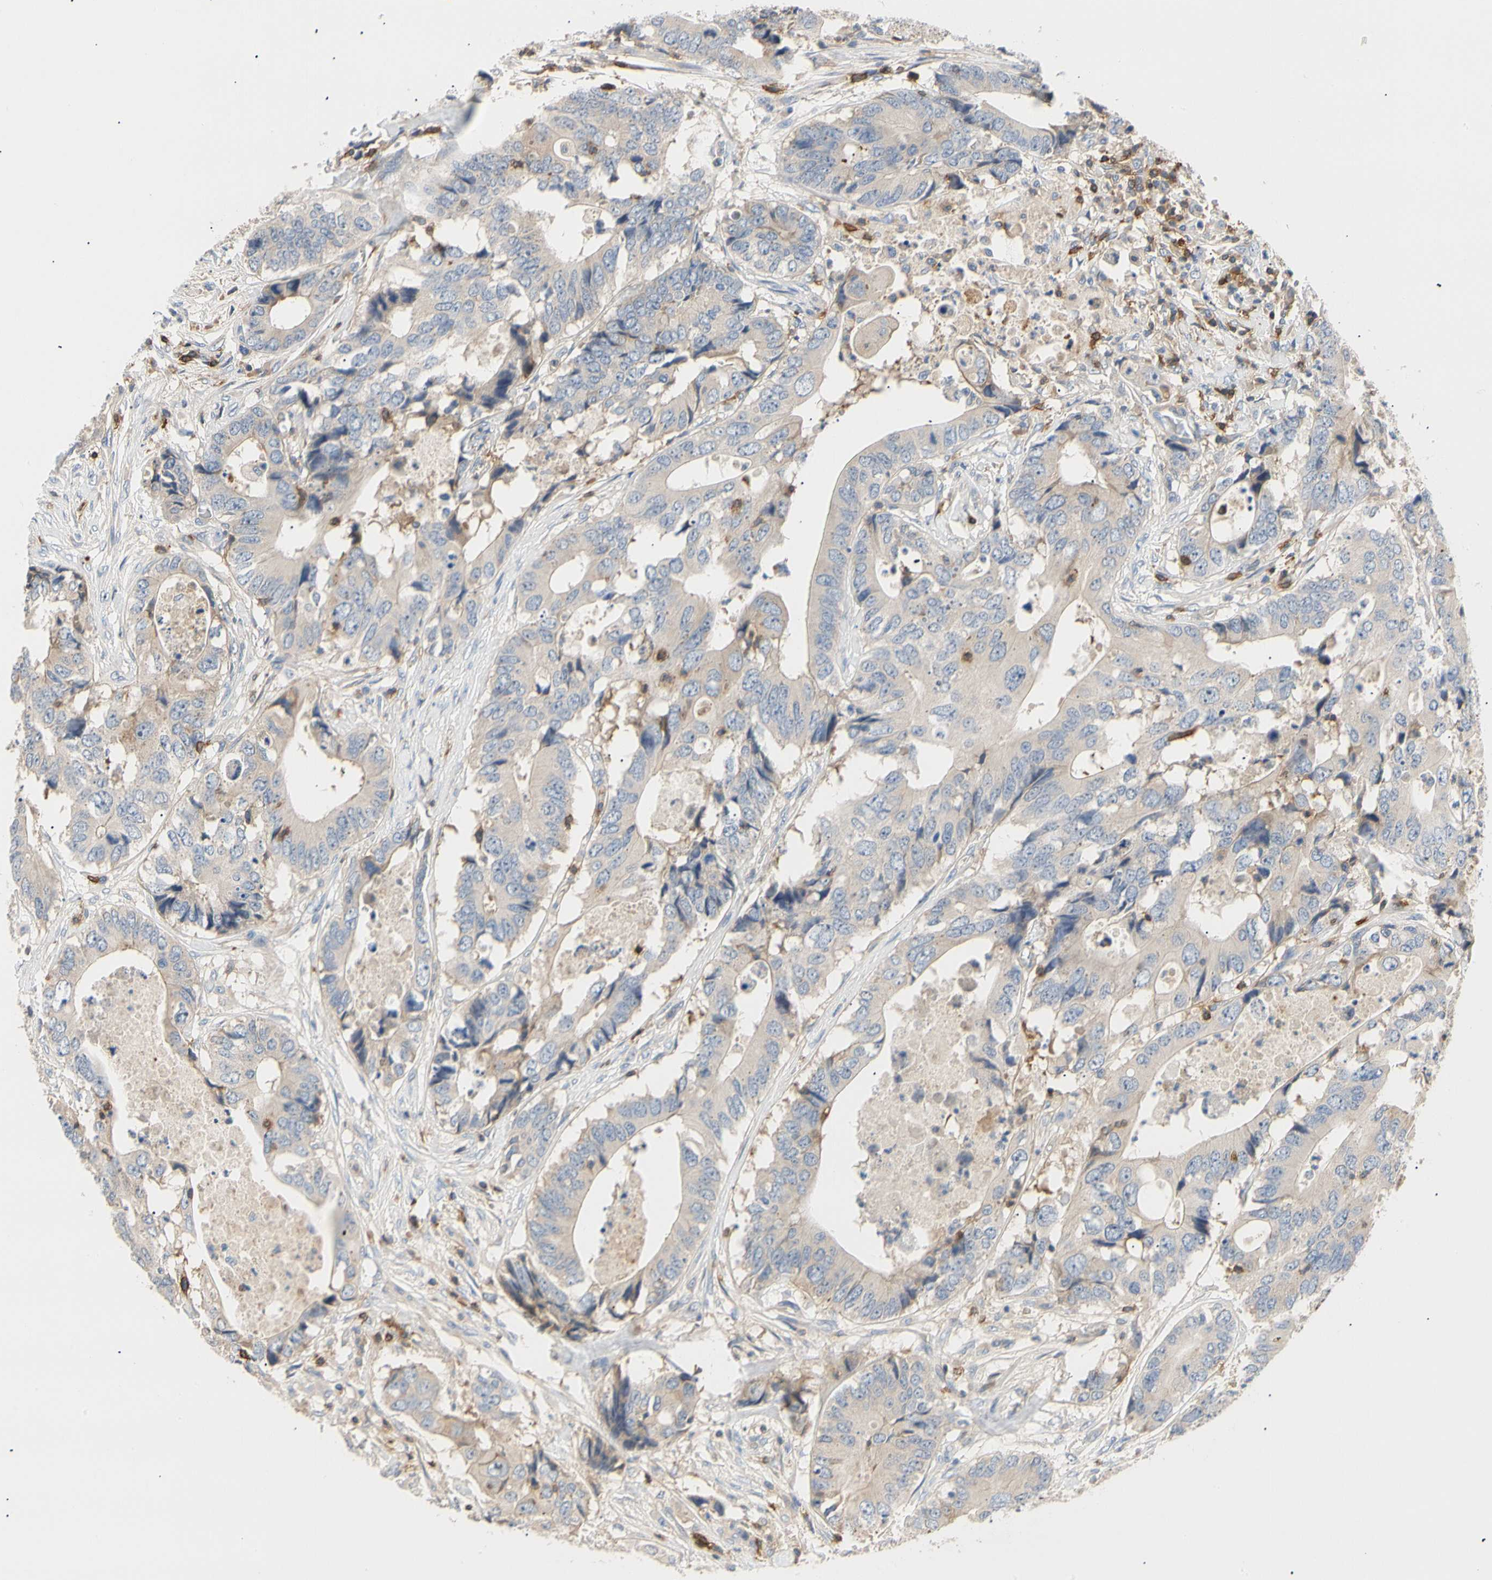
{"staining": {"intensity": "weak", "quantity": ">75%", "location": "cytoplasmic/membranous"}, "tissue": "colorectal cancer", "cell_type": "Tumor cells", "image_type": "cancer", "snomed": [{"axis": "morphology", "description": "Adenocarcinoma, NOS"}, {"axis": "topography", "description": "Colon"}], "caption": "Protein expression analysis of human colorectal adenocarcinoma reveals weak cytoplasmic/membranous positivity in approximately >75% of tumor cells.", "gene": "TNFRSF18", "patient": {"sex": "male", "age": 71}}